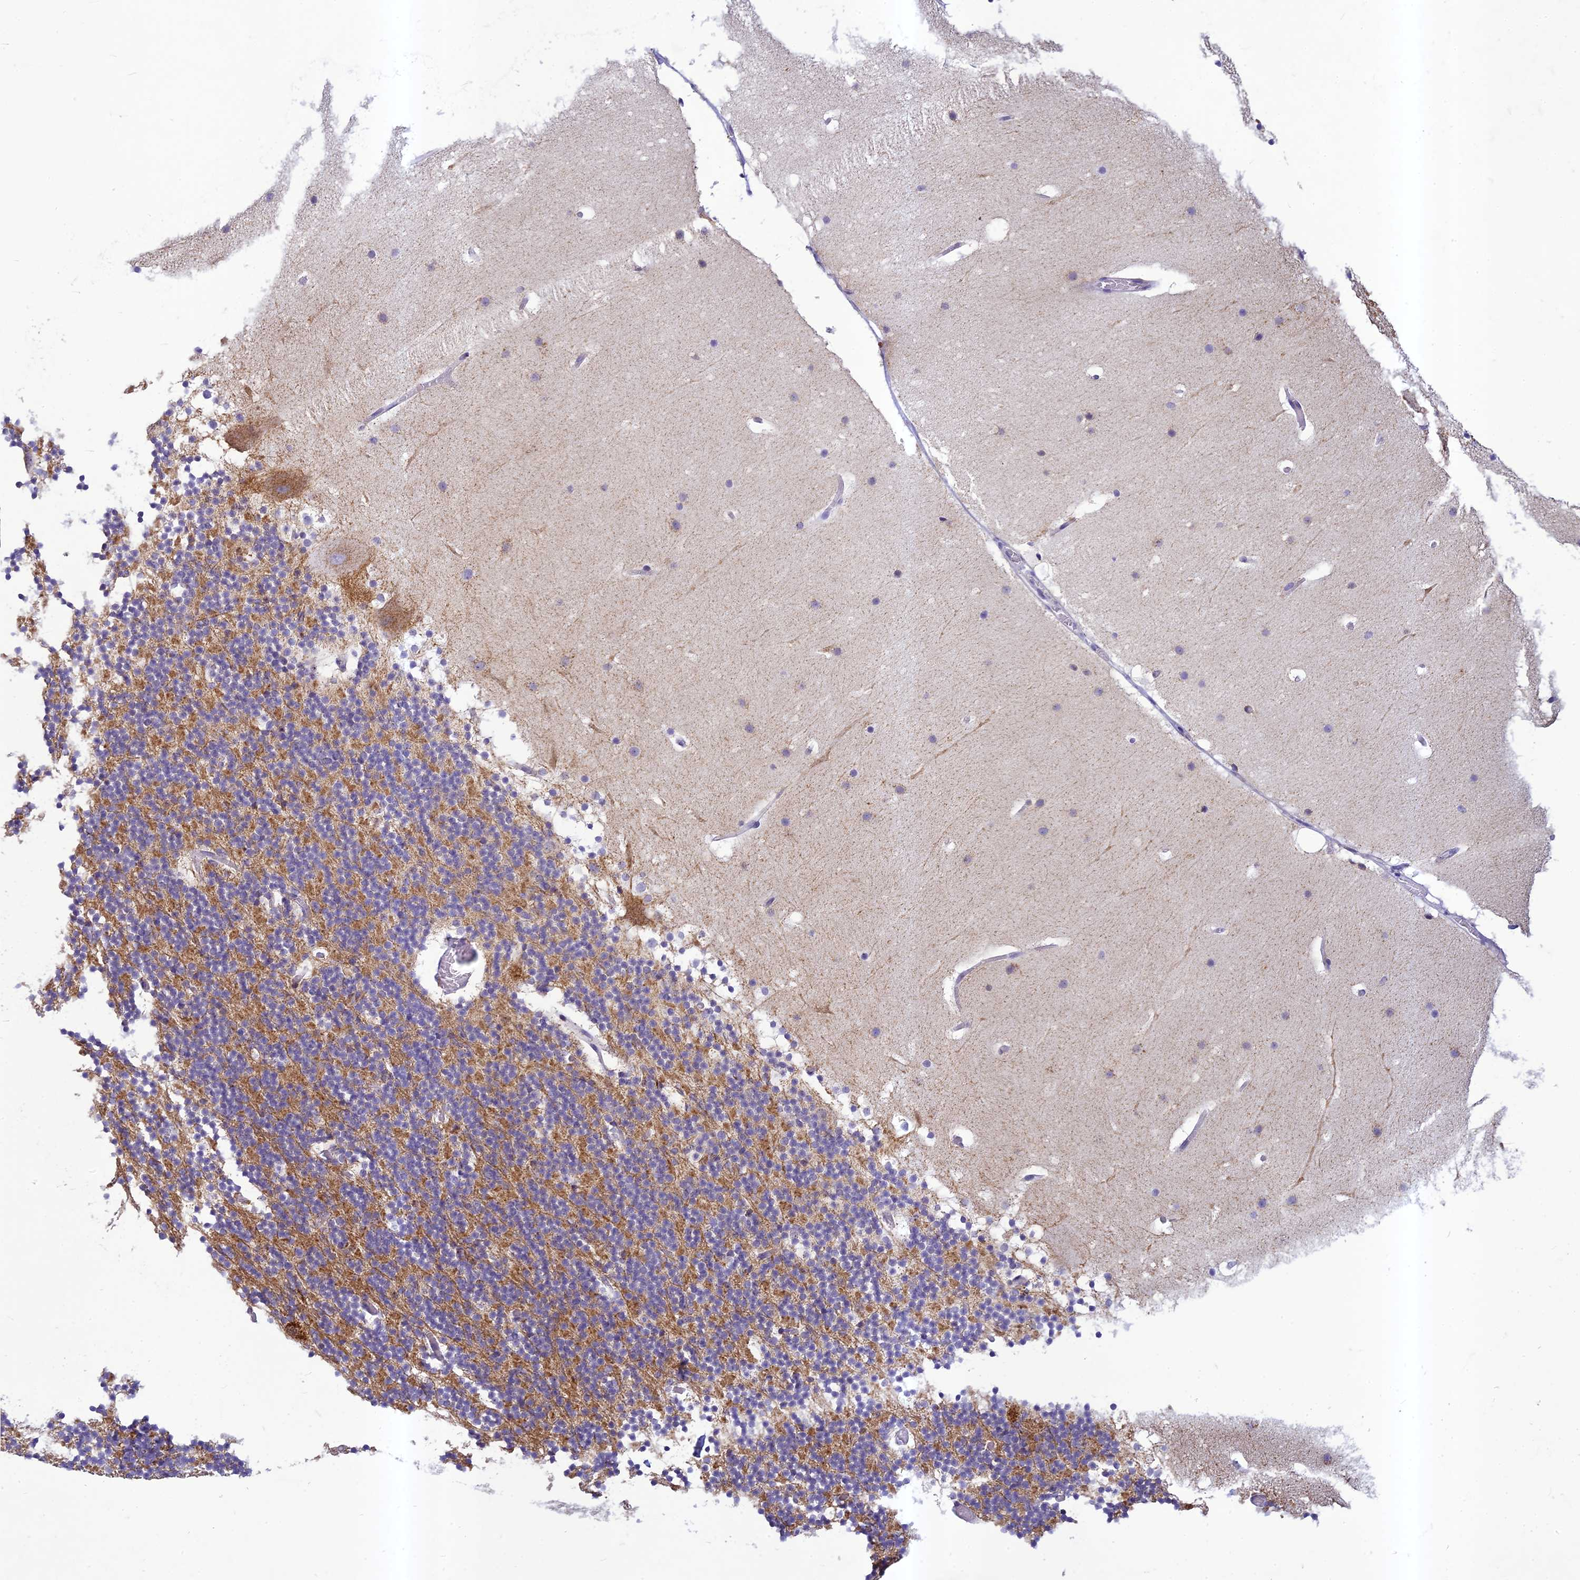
{"staining": {"intensity": "moderate", "quantity": ">75%", "location": "cytoplasmic/membranous"}, "tissue": "cerebellum", "cell_type": "Cells in granular layer", "image_type": "normal", "snomed": [{"axis": "morphology", "description": "Normal tissue, NOS"}, {"axis": "topography", "description": "Cerebellum"}], "caption": "The histopathology image demonstrates immunohistochemical staining of normal cerebellum. There is moderate cytoplasmic/membranous positivity is seen in approximately >75% of cells in granular layer. (DAB (3,3'-diaminobenzidine) IHC with brightfield microscopy, high magnification).", "gene": "HIGD1A", "patient": {"sex": "male", "age": 57}}